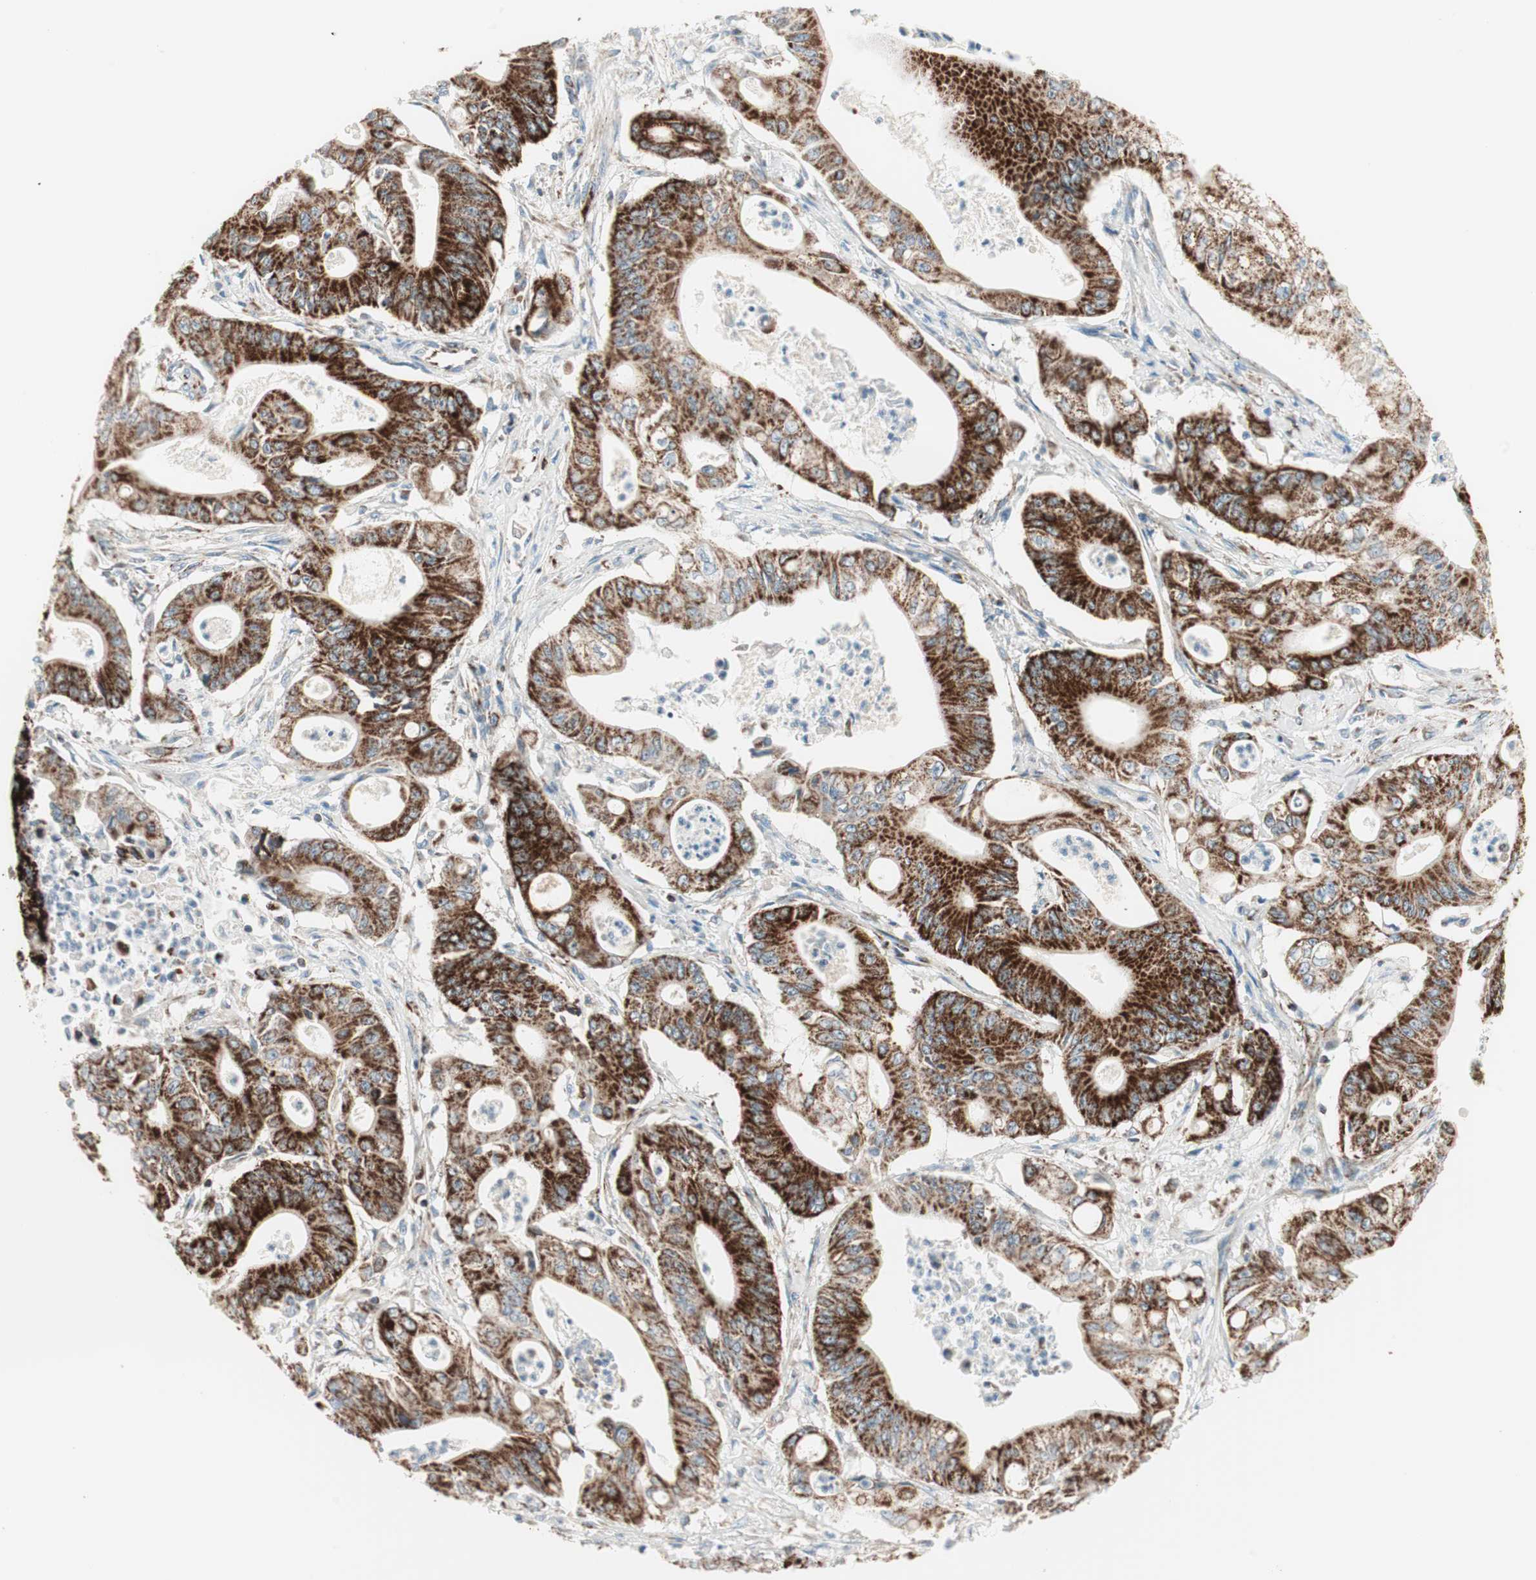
{"staining": {"intensity": "strong", "quantity": ">75%", "location": "cytoplasmic/membranous"}, "tissue": "pancreatic cancer", "cell_type": "Tumor cells", "image_type": "cancer", "snomed": [{"axis": "morphology", "description": "Normal tissue, NOS"}, {"axis": "topography", "description": "Lymph node"}], "caption": "Immunohistochemistry (DAB (3,3'-diaminobenzidine)) staining of pancreatic cancer exhibits strong cytoplasmic/membranous protein expression in approximately >75% of tumor cells.", "gene": "TOMM20", "patient": {"sex": "male", "age": 62}}